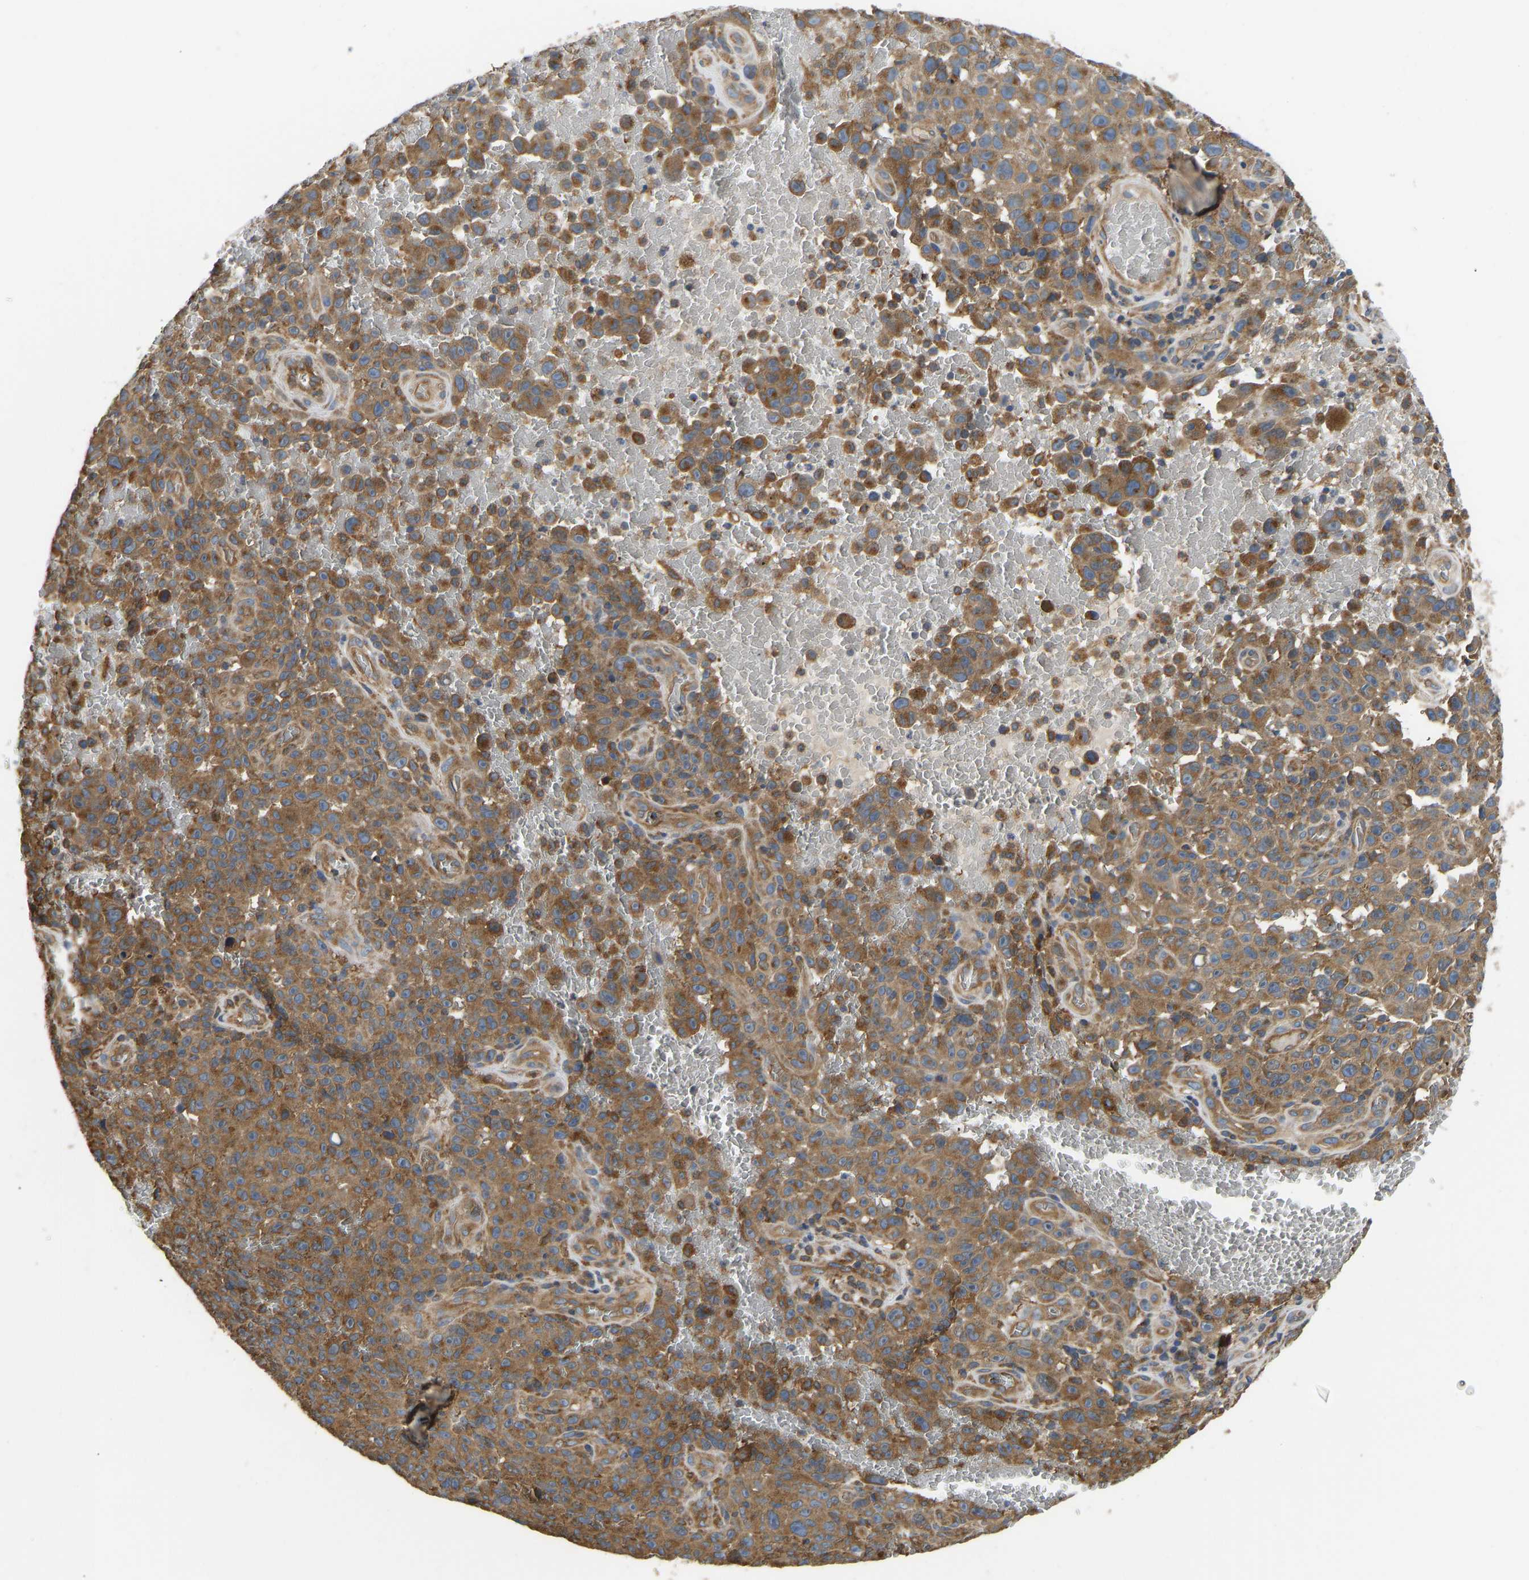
{"staining": {"intensity": "moderate", "quantity": ">75%", "location": "cytoplasmic/membranous"}, "tissue": "melanoma", "cell_type": "Tumor cells", "image_type": "cancer", "snomed": [{"axis": "morphology", "description": "Malignant melanoma, NOS"}, {"axis": "topography", "description": "Skin"}], "caption": "Melanoma stained with DAB immunohistochemistry exhibits medium levels of moderate cytoplasmic/membranous expression in approximately >75% of tumor cells. (DAB IHC with brightfield microscopy, high magnification).", "gene": "FLNB", "patient": {"sex": "female", "age": 82}}